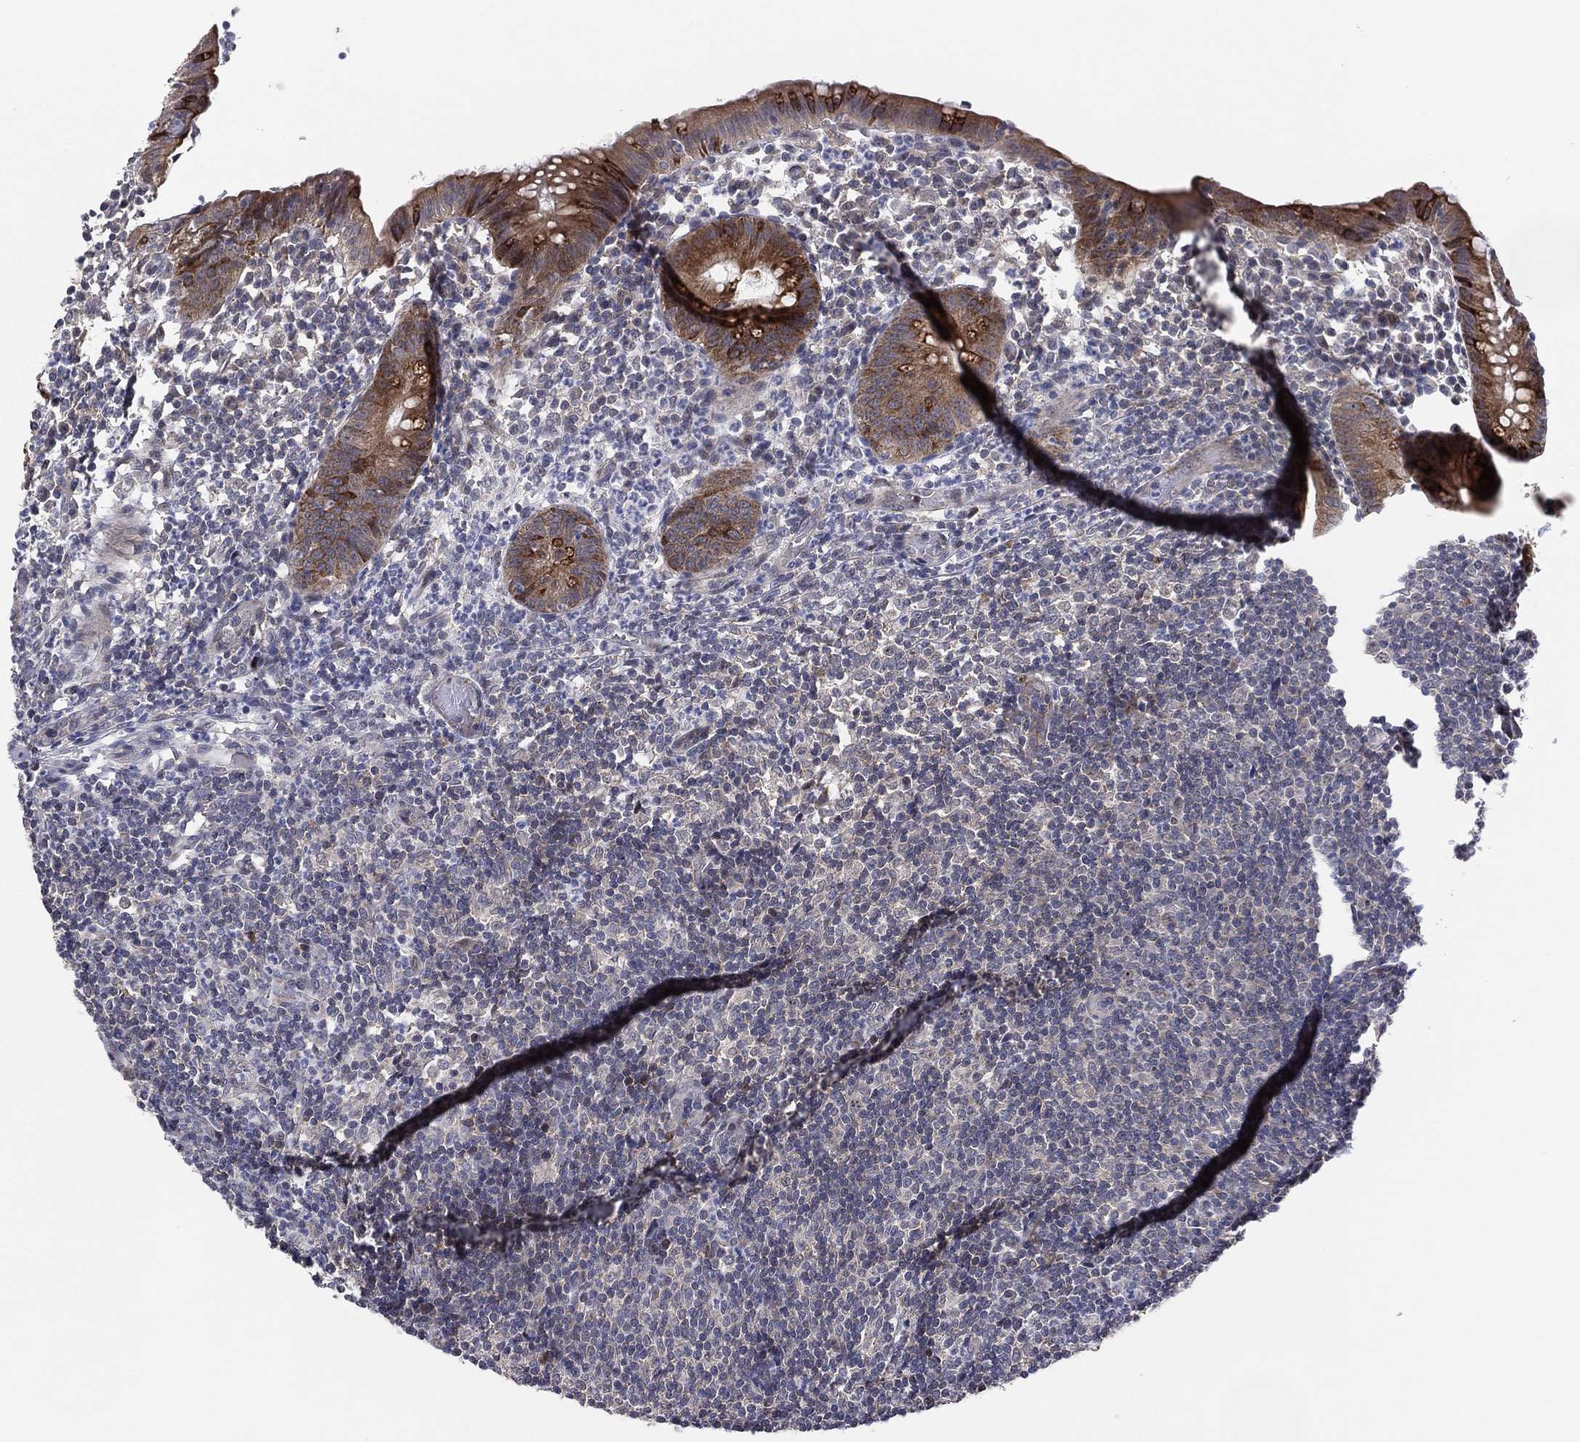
{"staining": {"intensity": "strong", "quantity": "25%-75%", "location": "cytoplasmic/membranous"}, "tissue": "appendix", "cell_type": "Glandular cells", "image_type": "normal", "snomed": [{"axis": "morphology", "description": "Normal tissue, NOS"}, {"axis": "topography", "description": "Appendix"}], "caption": "Immunohistochemistry of normal appendix displays high levels of strong cytoplasmic/membranous staining in approximately 25%-75% of glandular cells.", "gene": "KAT14", "patient": {"sex": "female", "age": 40}}